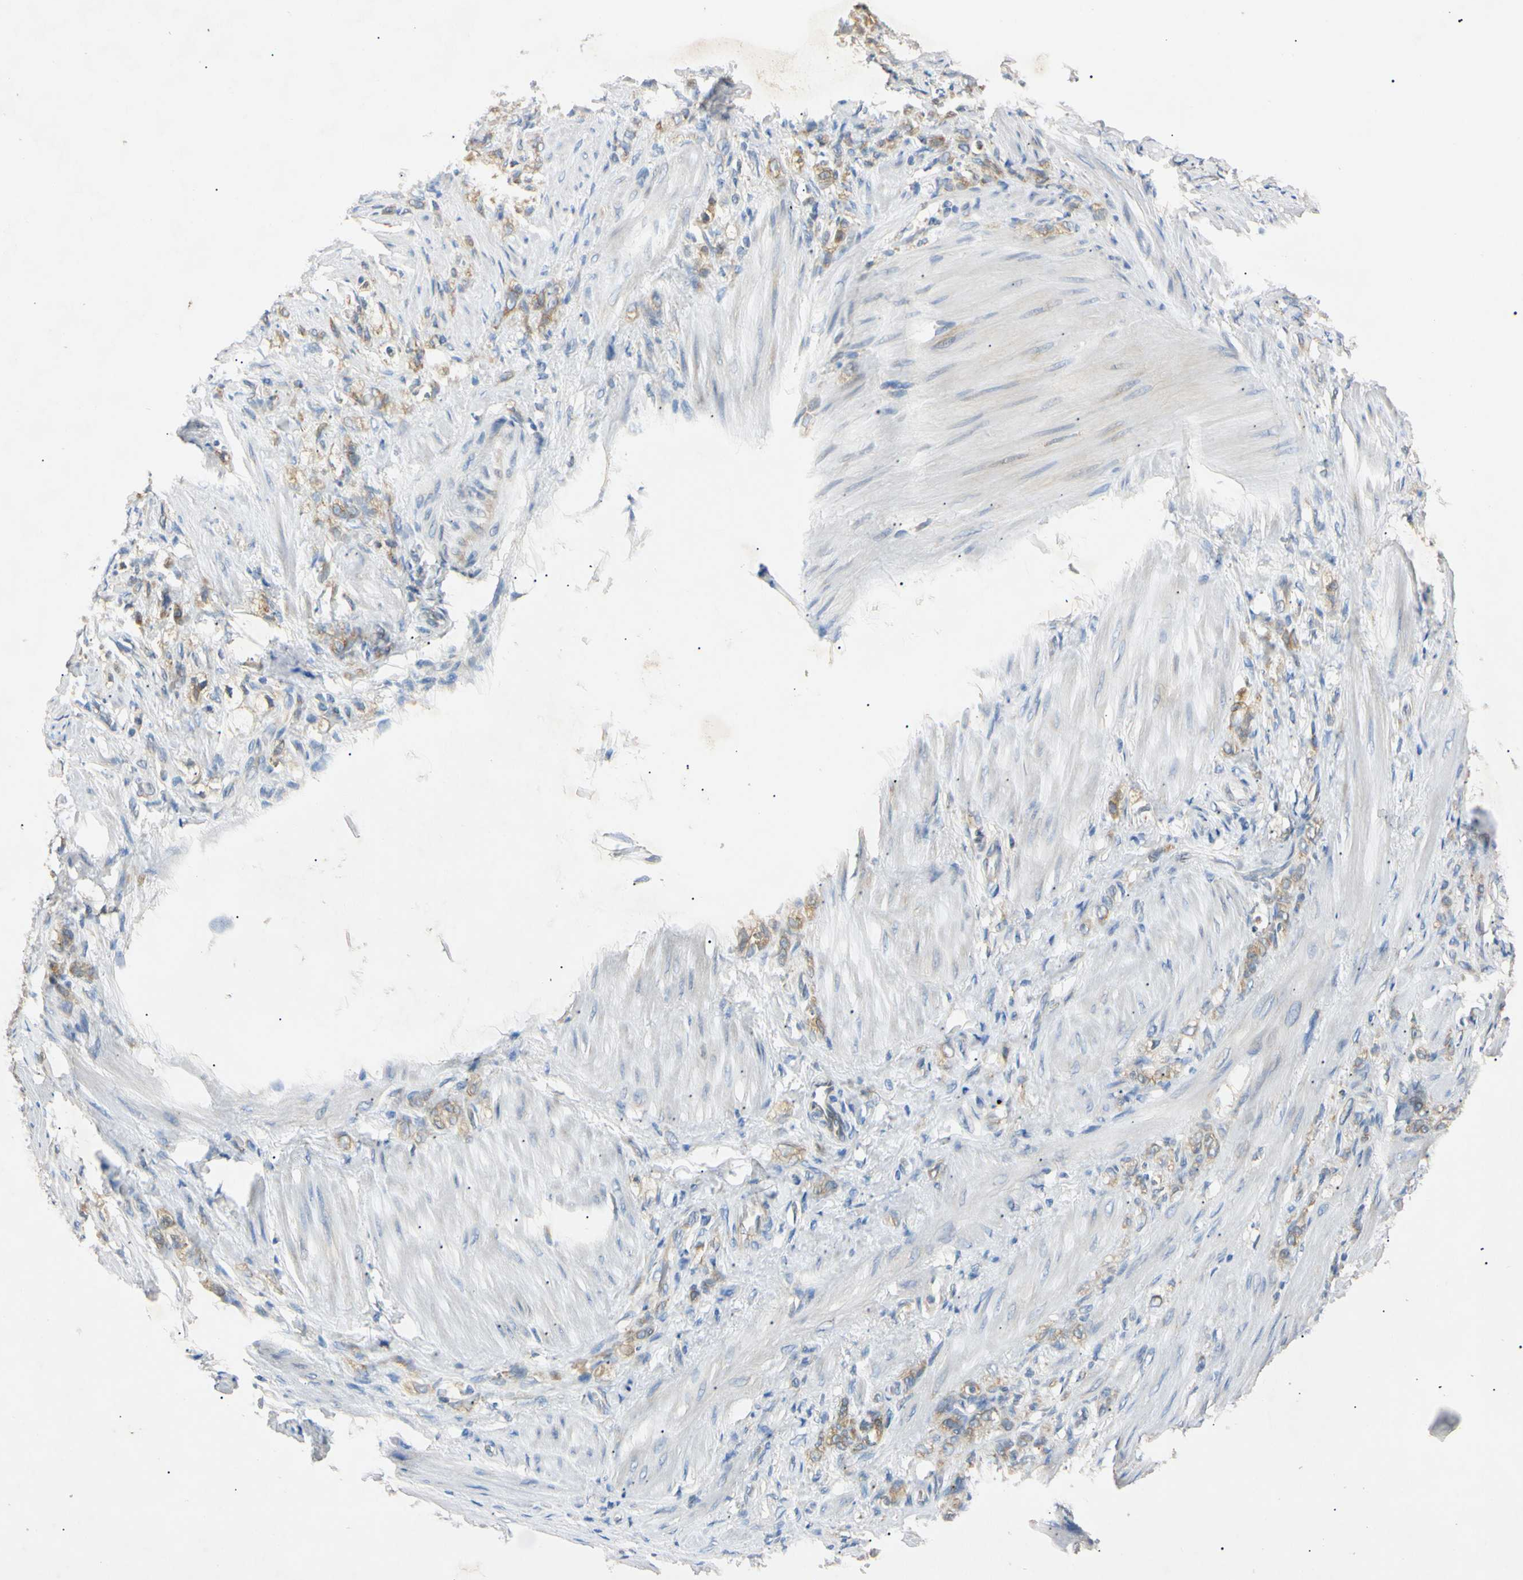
{"staining": {"intensity": "moderate", "quantity": ">75%", "location": "cytoplasmic/membranous"}, "tissue": "stomach cancer", "cell_type": "Tumor cells", "image_type": "cancer", "snomed": [{"axis": "morphology", "description": "Adenocarcinoma, NOS"}, {"axis": "topography", "description": "Stomach"}], "caption": "Protein expression analysis of human stomach cancer reveals moderate cytoplasmic/membranous staining in about >75% of tumor cells.", "gene": "DNAJB12", "patient": {"sex": "male", "age": 82}}